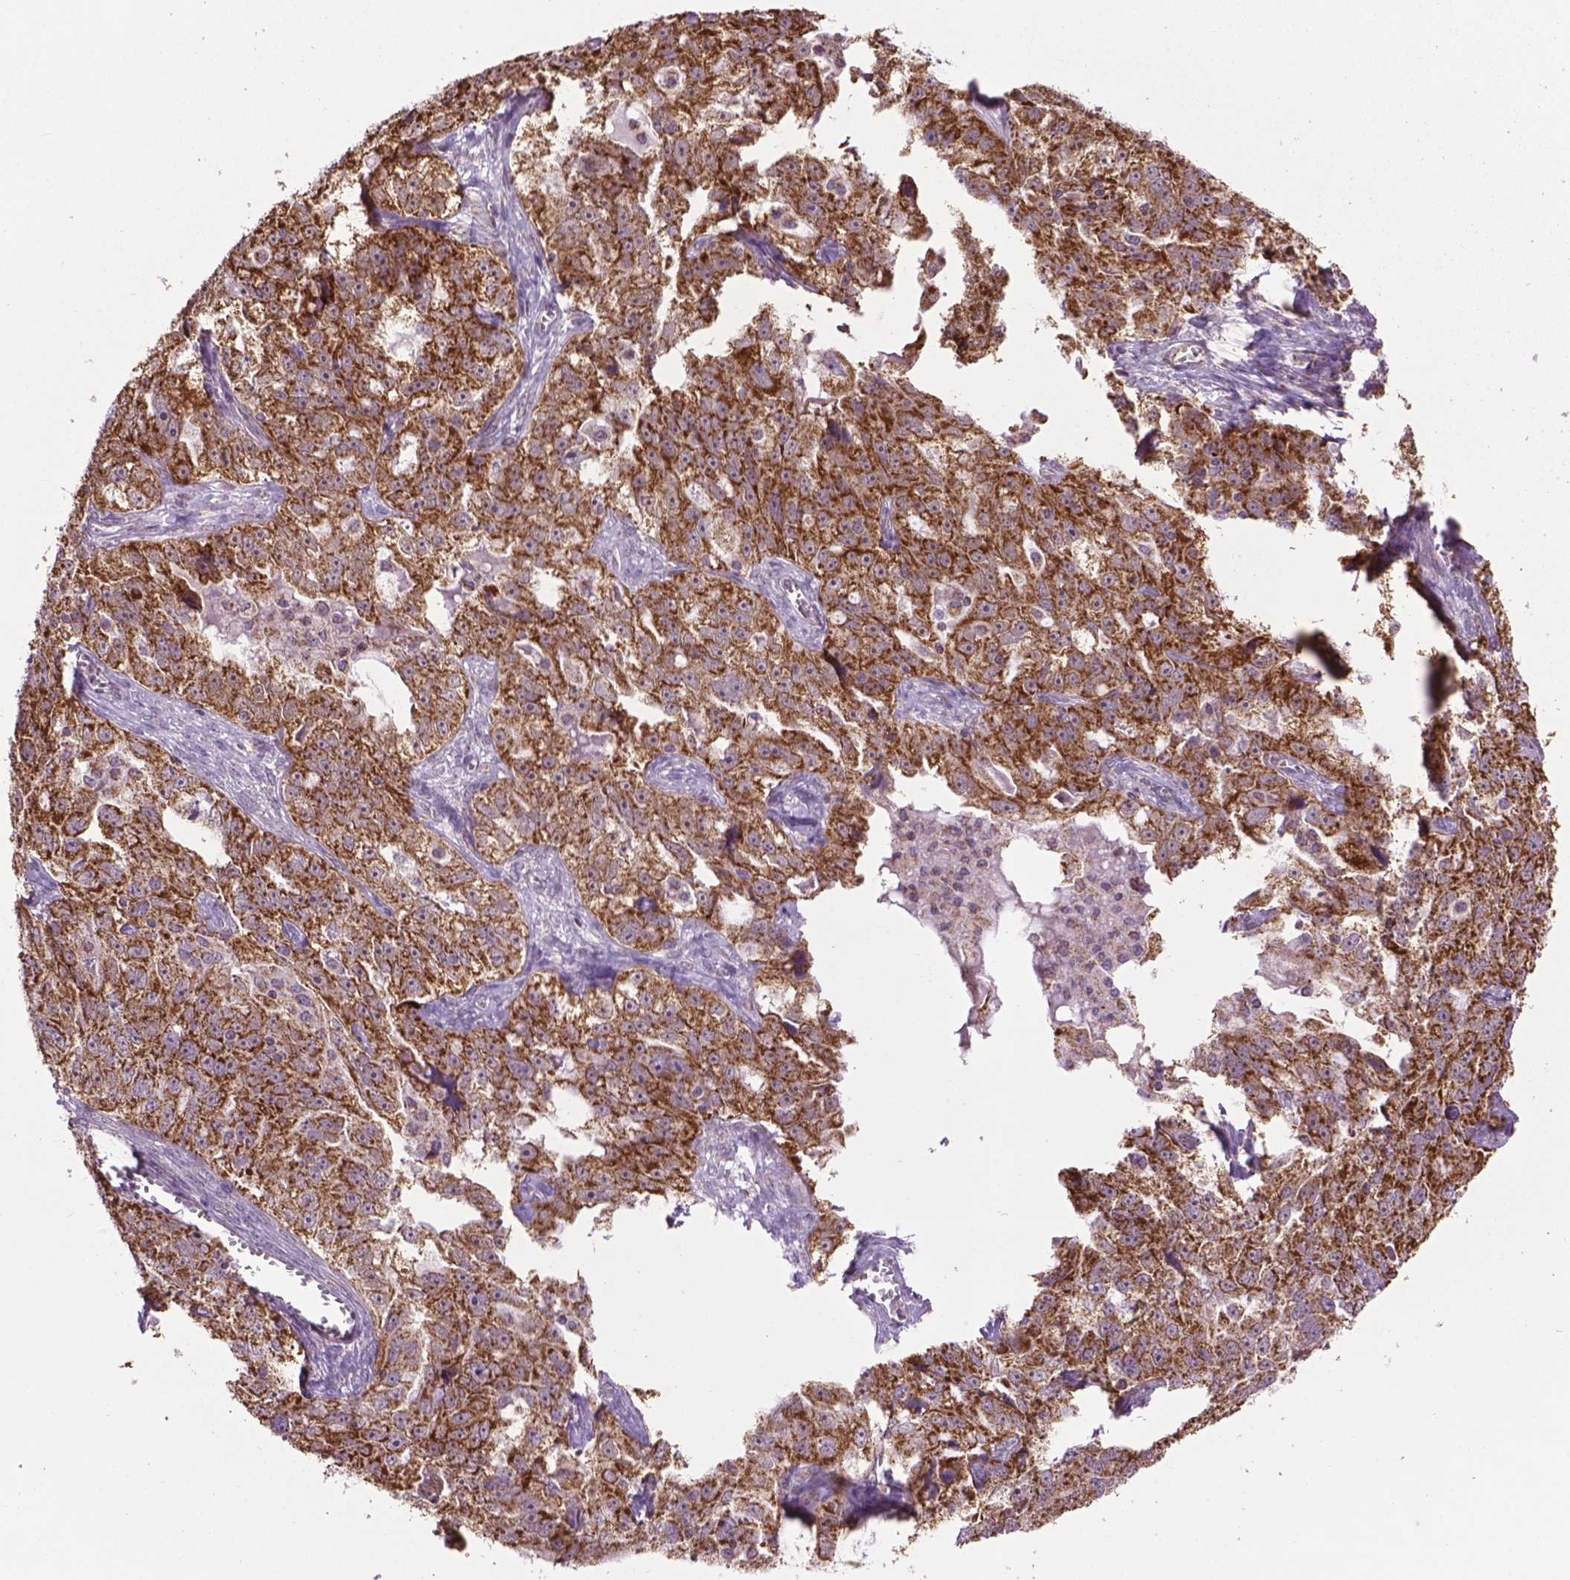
{"staining": {"intensity": "strong", "quantity": ">75%", "location": "cytoplasmic/membranous"}, "tissue": "ovarian cancer", "cell_type": "Tumor cells", "image_type": "cancer", "snomed": [{"axis": "morphology", "description": "Cystadenocarcinoma, serous, NOS"}, {"axis": "topography", "description": "Ovary"}], "caption": "This is a photomicrograph of immunohistochemistry staining of serous cystadenocarcinoma (ovarian), which shows strong expression in the cytoplasmic/membranous of tumor cells.", "gene": "PYCR3", "patient": {"sex": "female", "age": 51}}